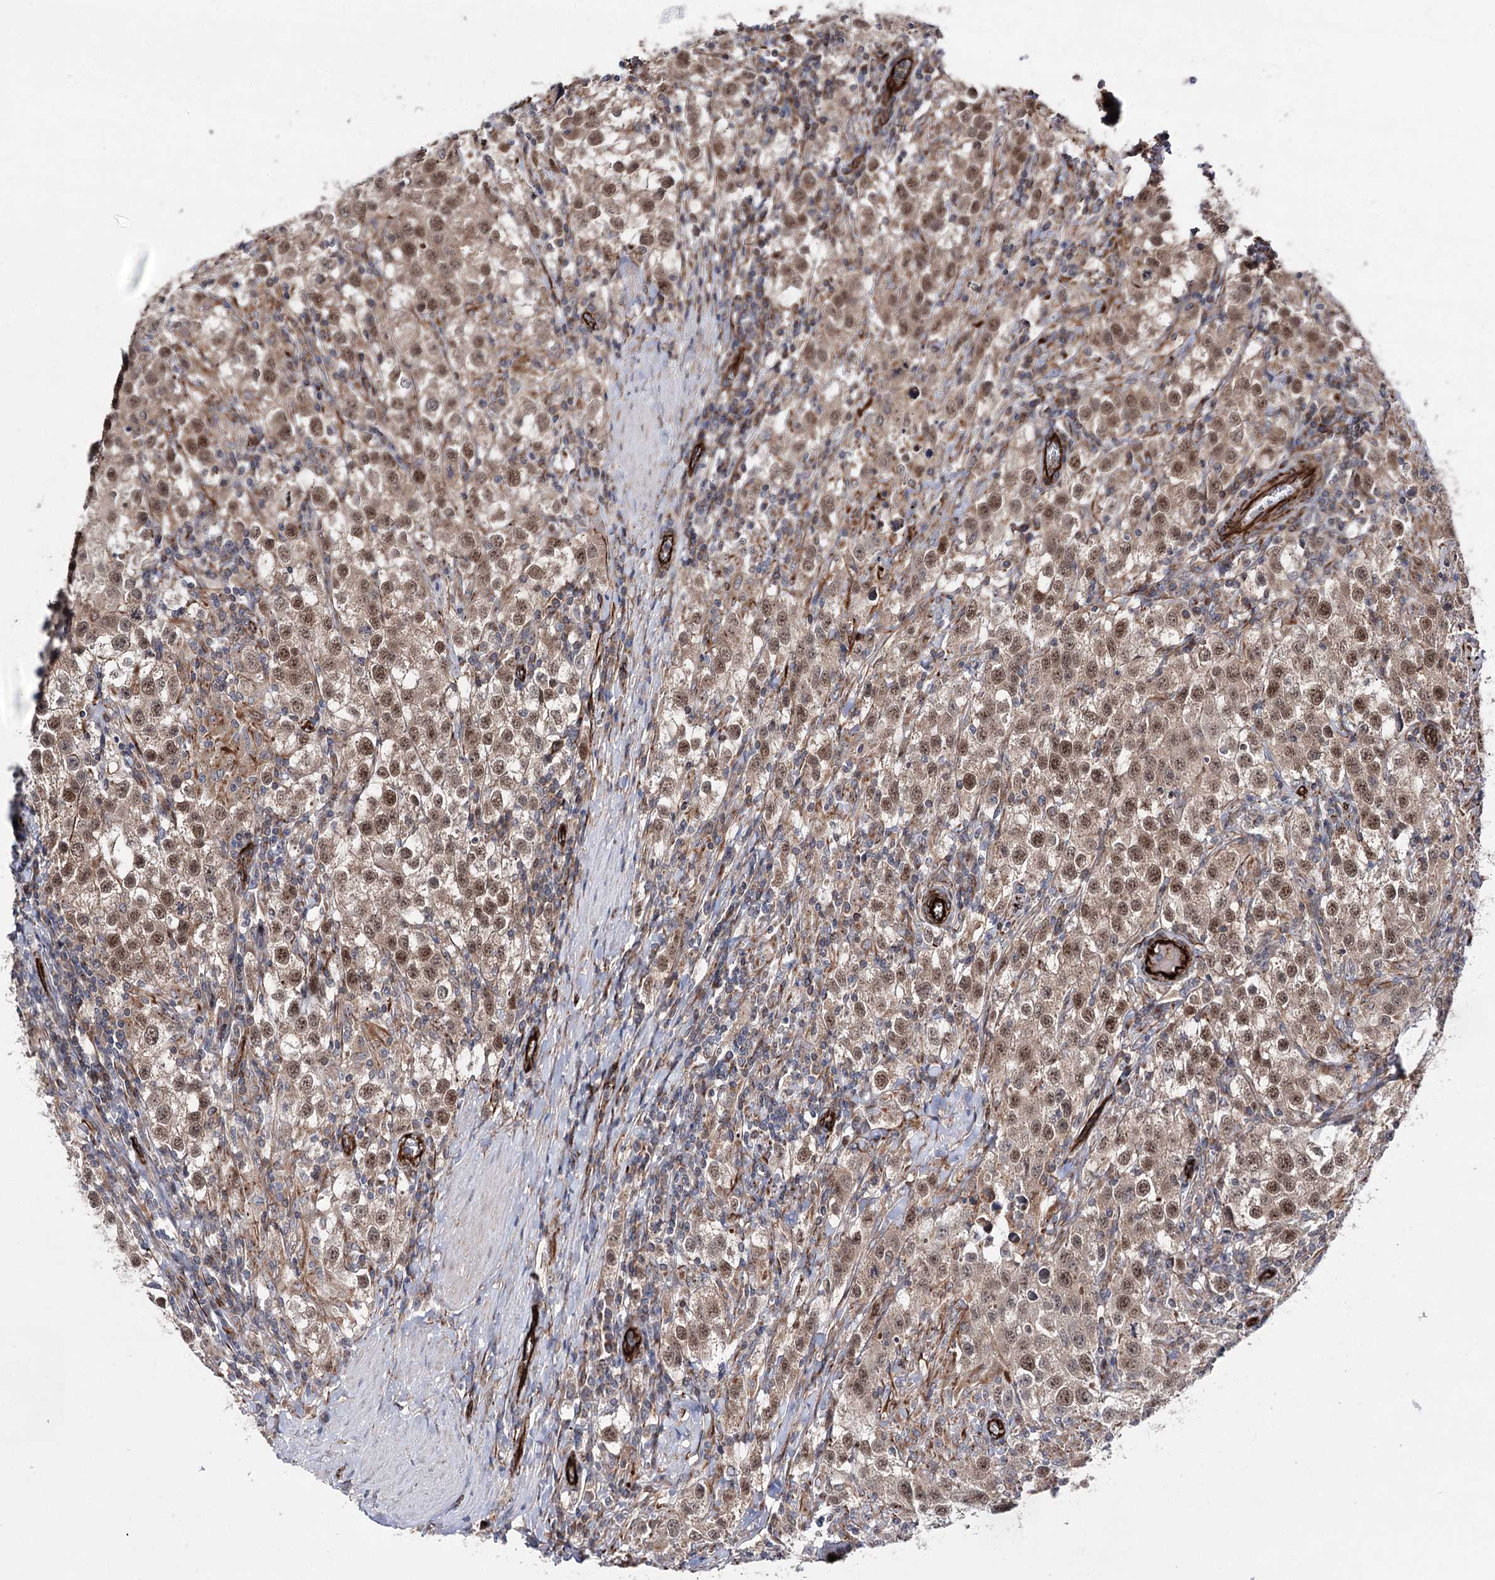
{"staining": {"intensity": "moderate", "quantity": ">75%", "location": "cytoplasmic/membranous,nuclear"}, "tissue": "testis cancer", "cell_type": "Tumor cells", "image_type": "cancer", "snomed": [{"axis": "morphology", "description": "Seminoma, NOS"}, {"axis": "morphology", "description": "Carcinoma, Embryonal, NOS"}, {"axis": "topography", "description": "Testis"}], "caption": "Immunohistochemistry (IHC) (DAB) staining of human seminoma (testis) shows moderate cytoplasmic/membranous and nuclear protein expression in about >75% of tumor cells. Immunohistochemistry stains the protein in brown and the nuclei are stained blue.", "gene": "MIB1", "patient": {"sex": "male", "age": 43}}